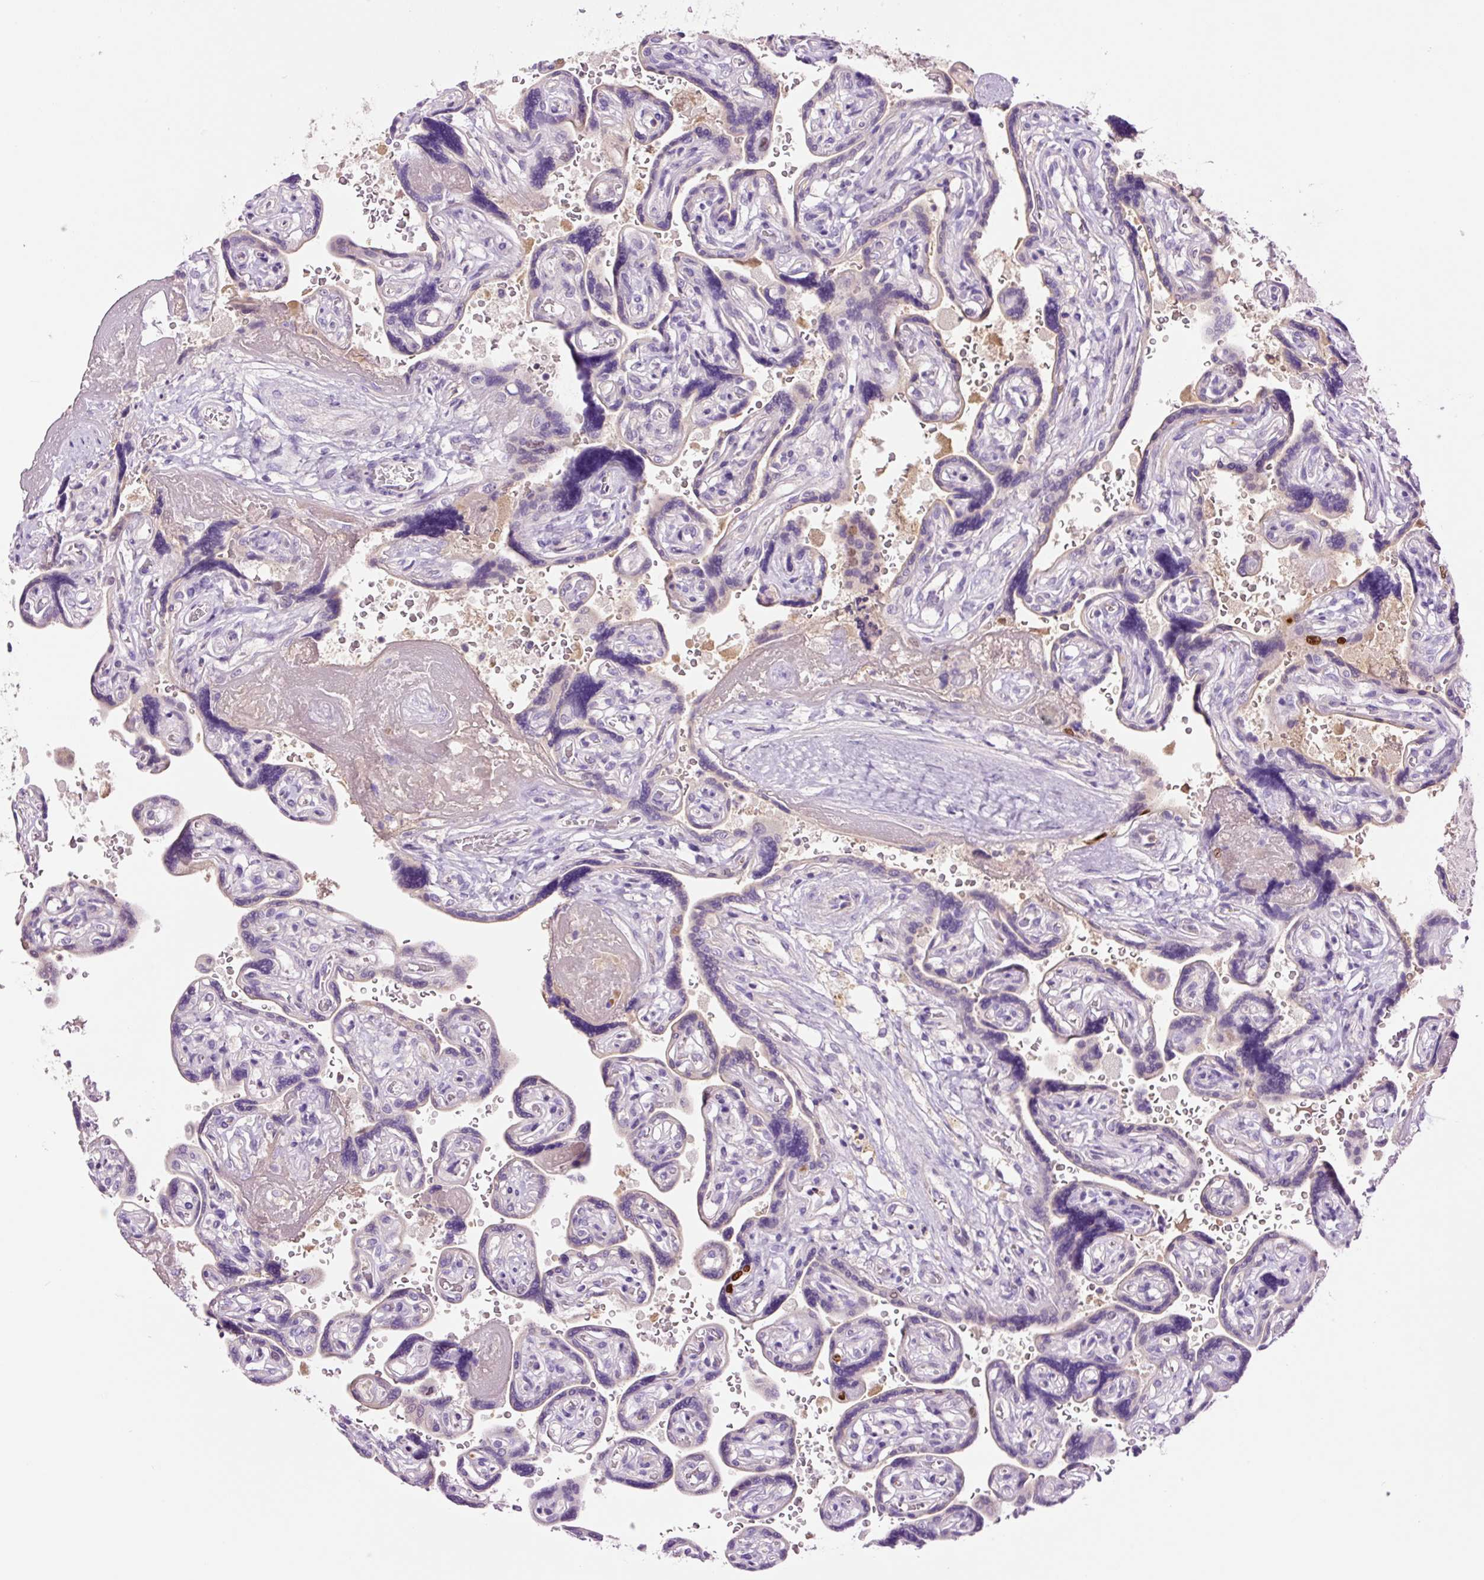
{"staining": {"intensity": "strong", "quantity": "<25%", "location": "nuclear"}, "tissue": "placenta", "cell_type": "Trophoblastic cells", "image_type": "normal", "snomed": [{"axis": "morphology", "description": "Normal tissue, NOS"}, {"axis": "topography", "description": "Placenta"}], "caption": "DAB immunohistochemical staining of benign placenta exhibits strong nuclear protein positivity in about <25% of trophoblastic cells.", "gene": "DPPA4", "patient": {"sex": "female", "age": 32}}